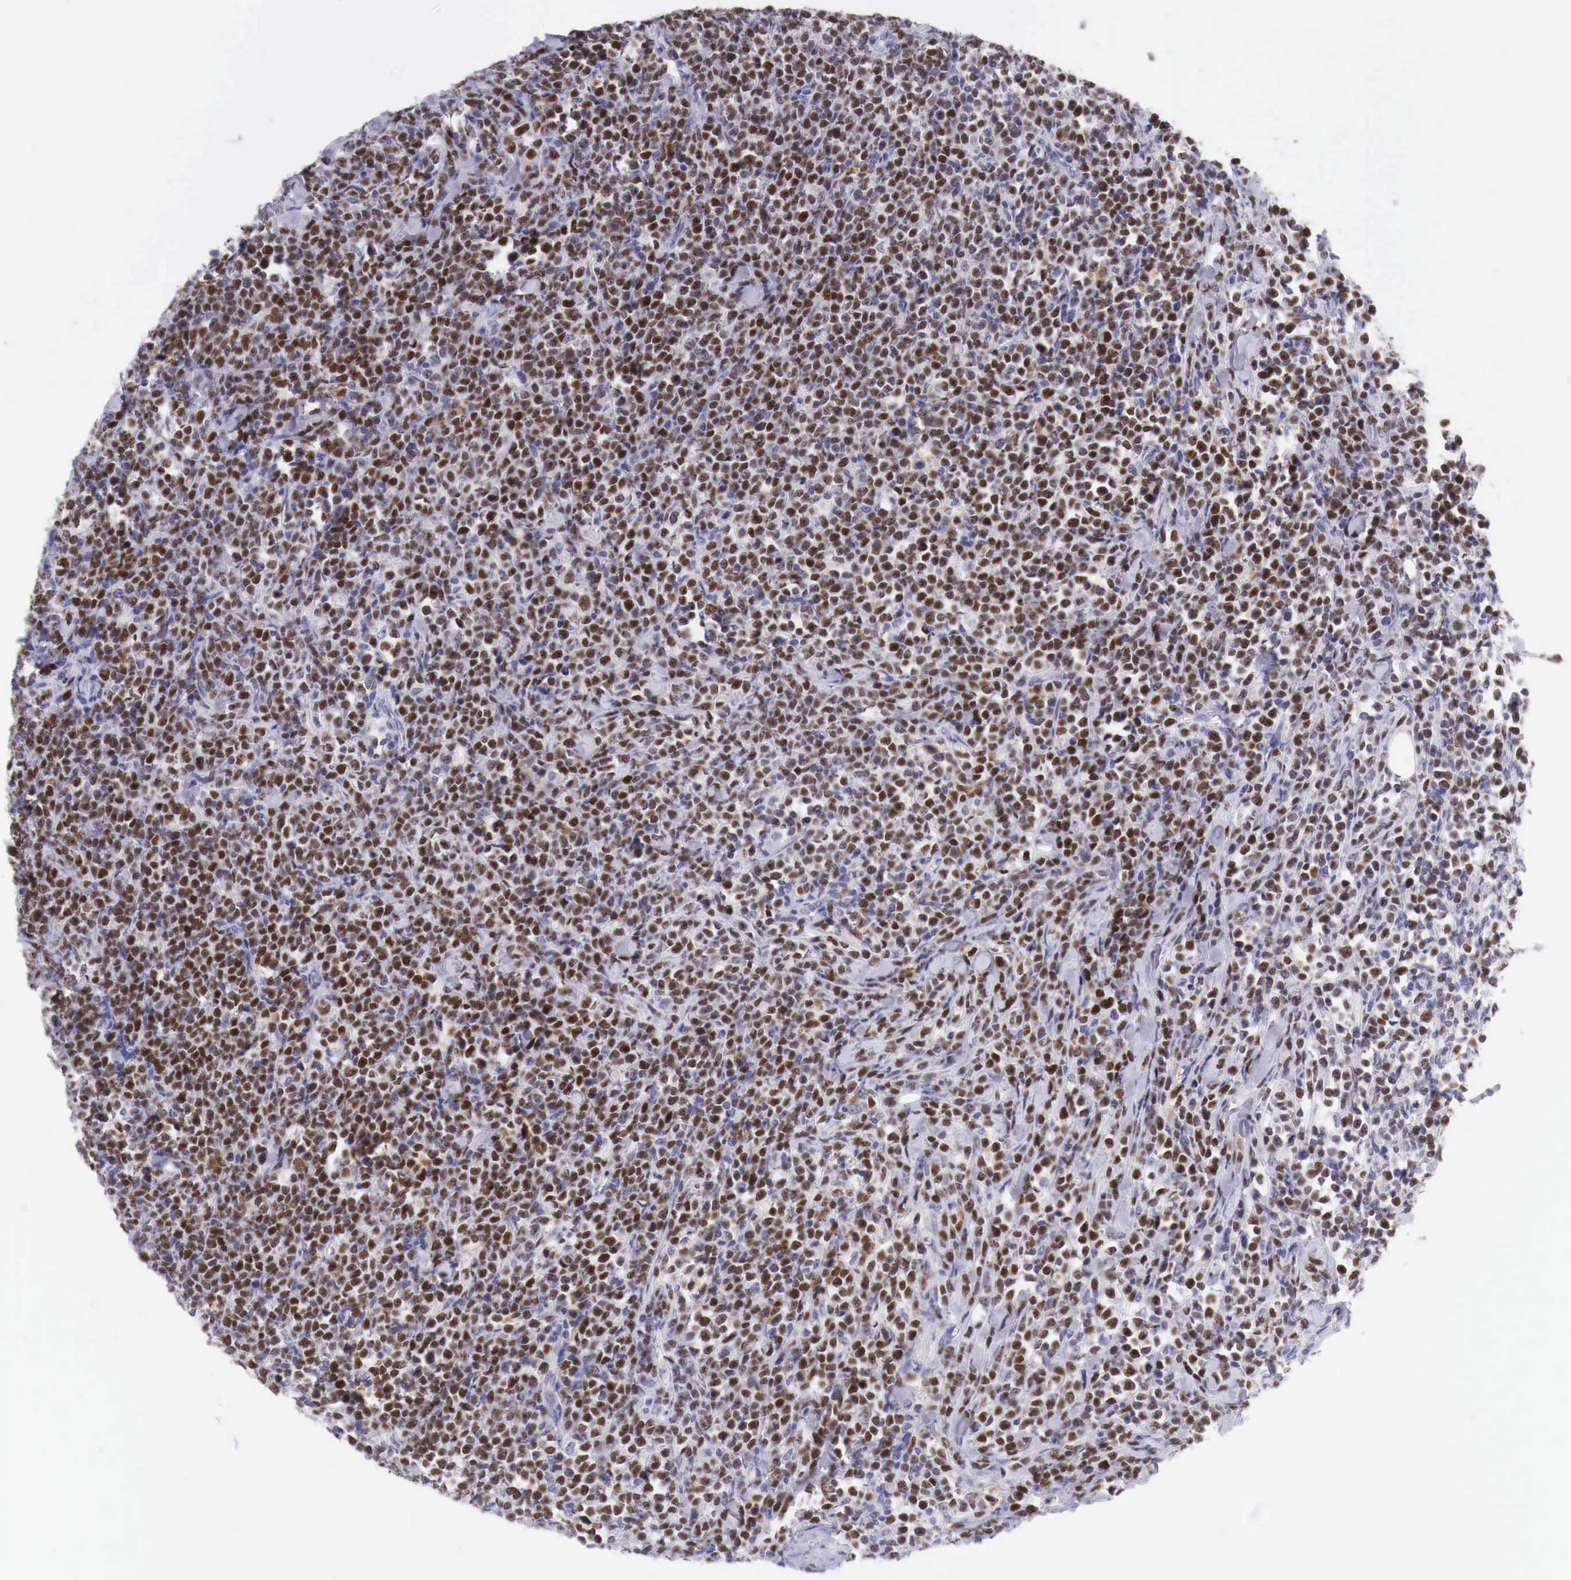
{"staining": {"intensity": "strong", "quantity": ">75%", "location": "nuclear"}, "tissue": "lymphoma", "cell_type": "Tumor cells", "image_type": "cancer", "snomed": [{"axis": "morphology", "description": "Malignant lymphoma, non-Hodgkin's type, High grade"}, {"axis": "topography", "description": "Small intestine"}, {"axis": "topography", "description": "Colon"}], "caption": "Immunohistochemical staining of malignant lymphoma, non-Hodgkin's type (high-grade) exhibits strong nuclear protein staining in approximately >75% of tumor cells.", "gene": "BCL6", "patient": {"sex": "male", "age": 8}}